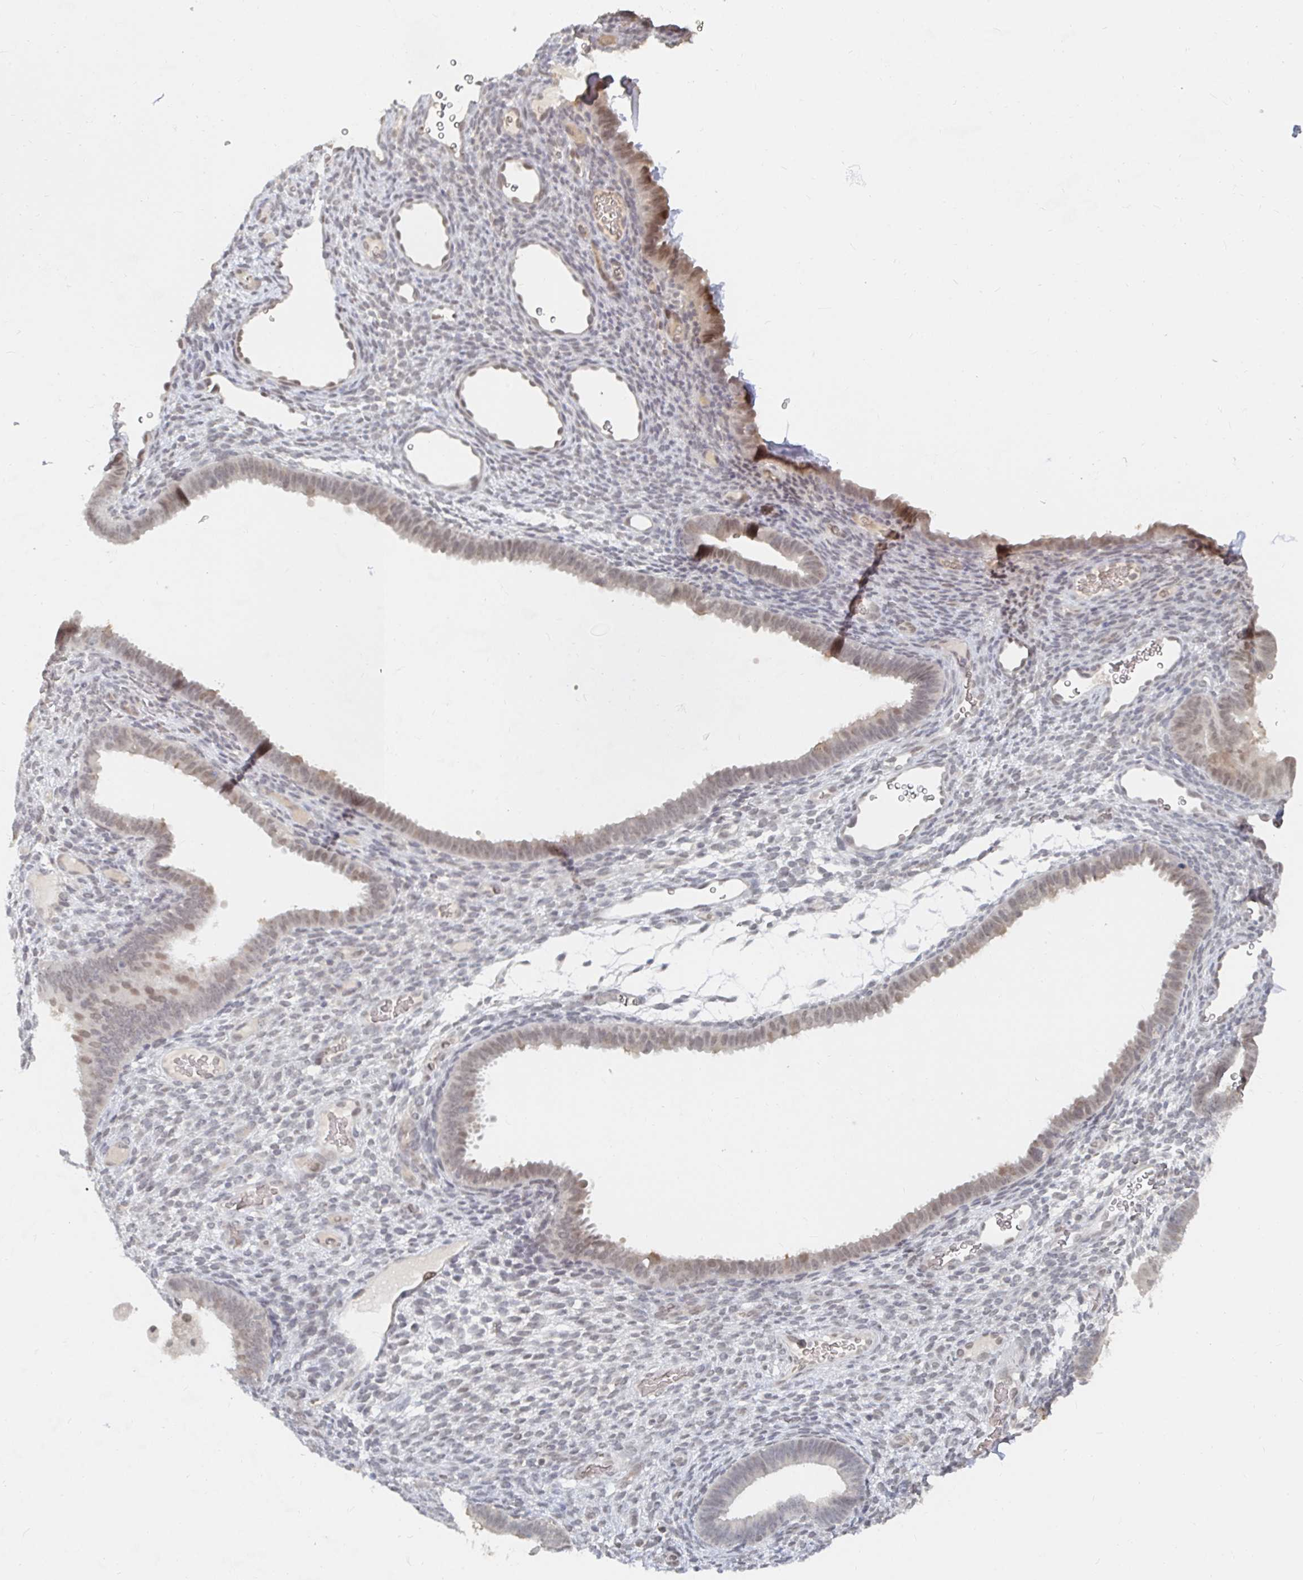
{"staining": {"intensity": "negative", "quantity": "none", "location": "none"}, "tissue": "endometrium", "cell_type": "Cells in endometrial stroma", "image_type": "normal", "snomed": [{"axis": "morphology", "description": "Normal tissue, NOS"}, {"axis": "topography", "description": "Endometrium"}], "caption": "Immunohistochemistry (IHC) micrograph of normal endometrium stained for a protein (brown), which demonstrates no staining in cells in endometrial stroma. (DAB IHC, high magnification).", "gene": "CHD2", "patient": {"sex": "female", "age": 34}}